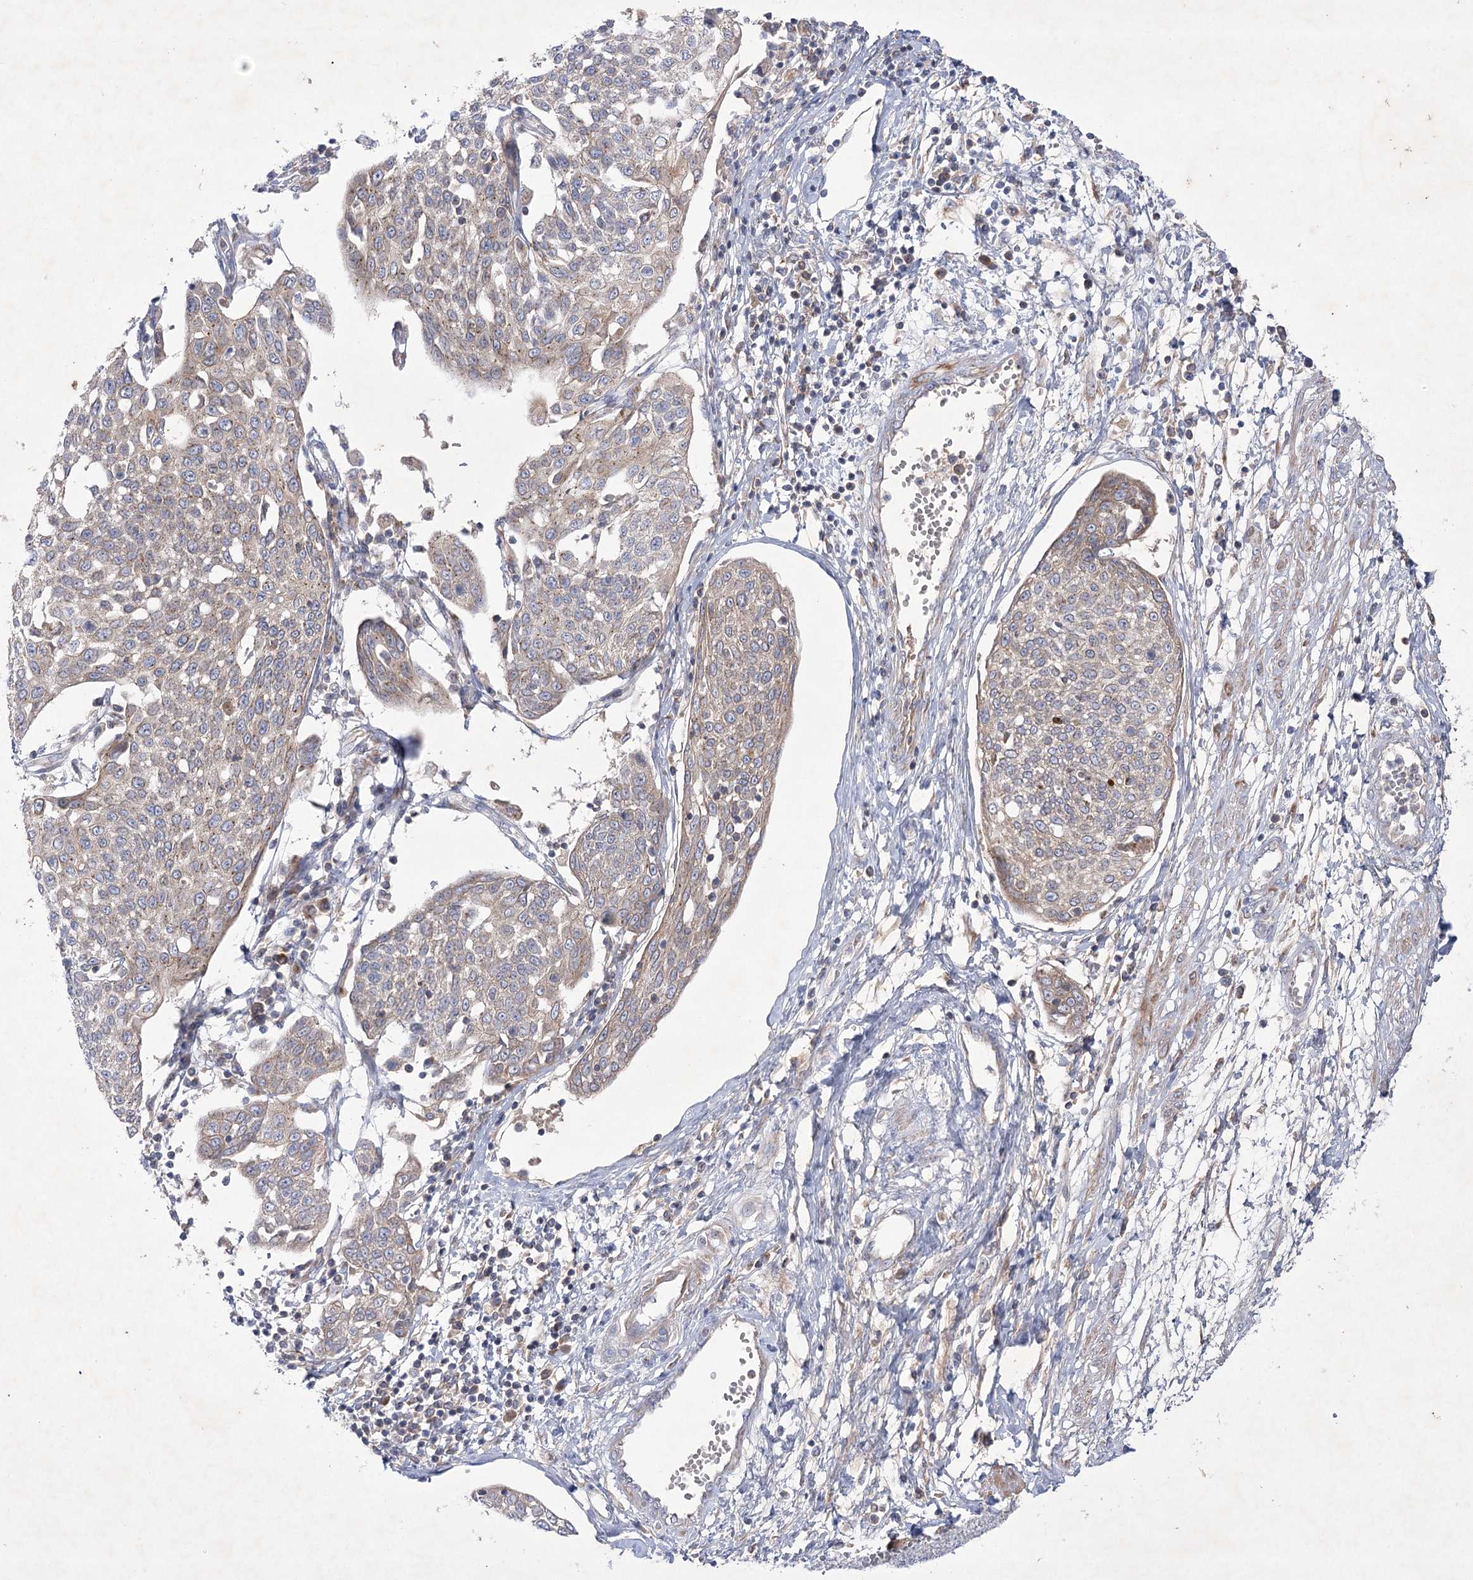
{"staining": {"intensity": "weak", "quantity": "<25%", "location": "cytoplasmic/membranous"}, "tissue": "cervical cancer", "cell_type": "Tumor cells", "image_type": "cancer", "snomed": [{"axis": "morphology", "description": "Squamous cell carcinoma, NOS"}, {"axis": "topography", "description": "Cervix"}], "caption": "There is no significant staining in tumor cells of cervical cancer (squamous cell carcinoma).", "gene": "GBF1", "patient": {"sex": "female", "age": 34}}